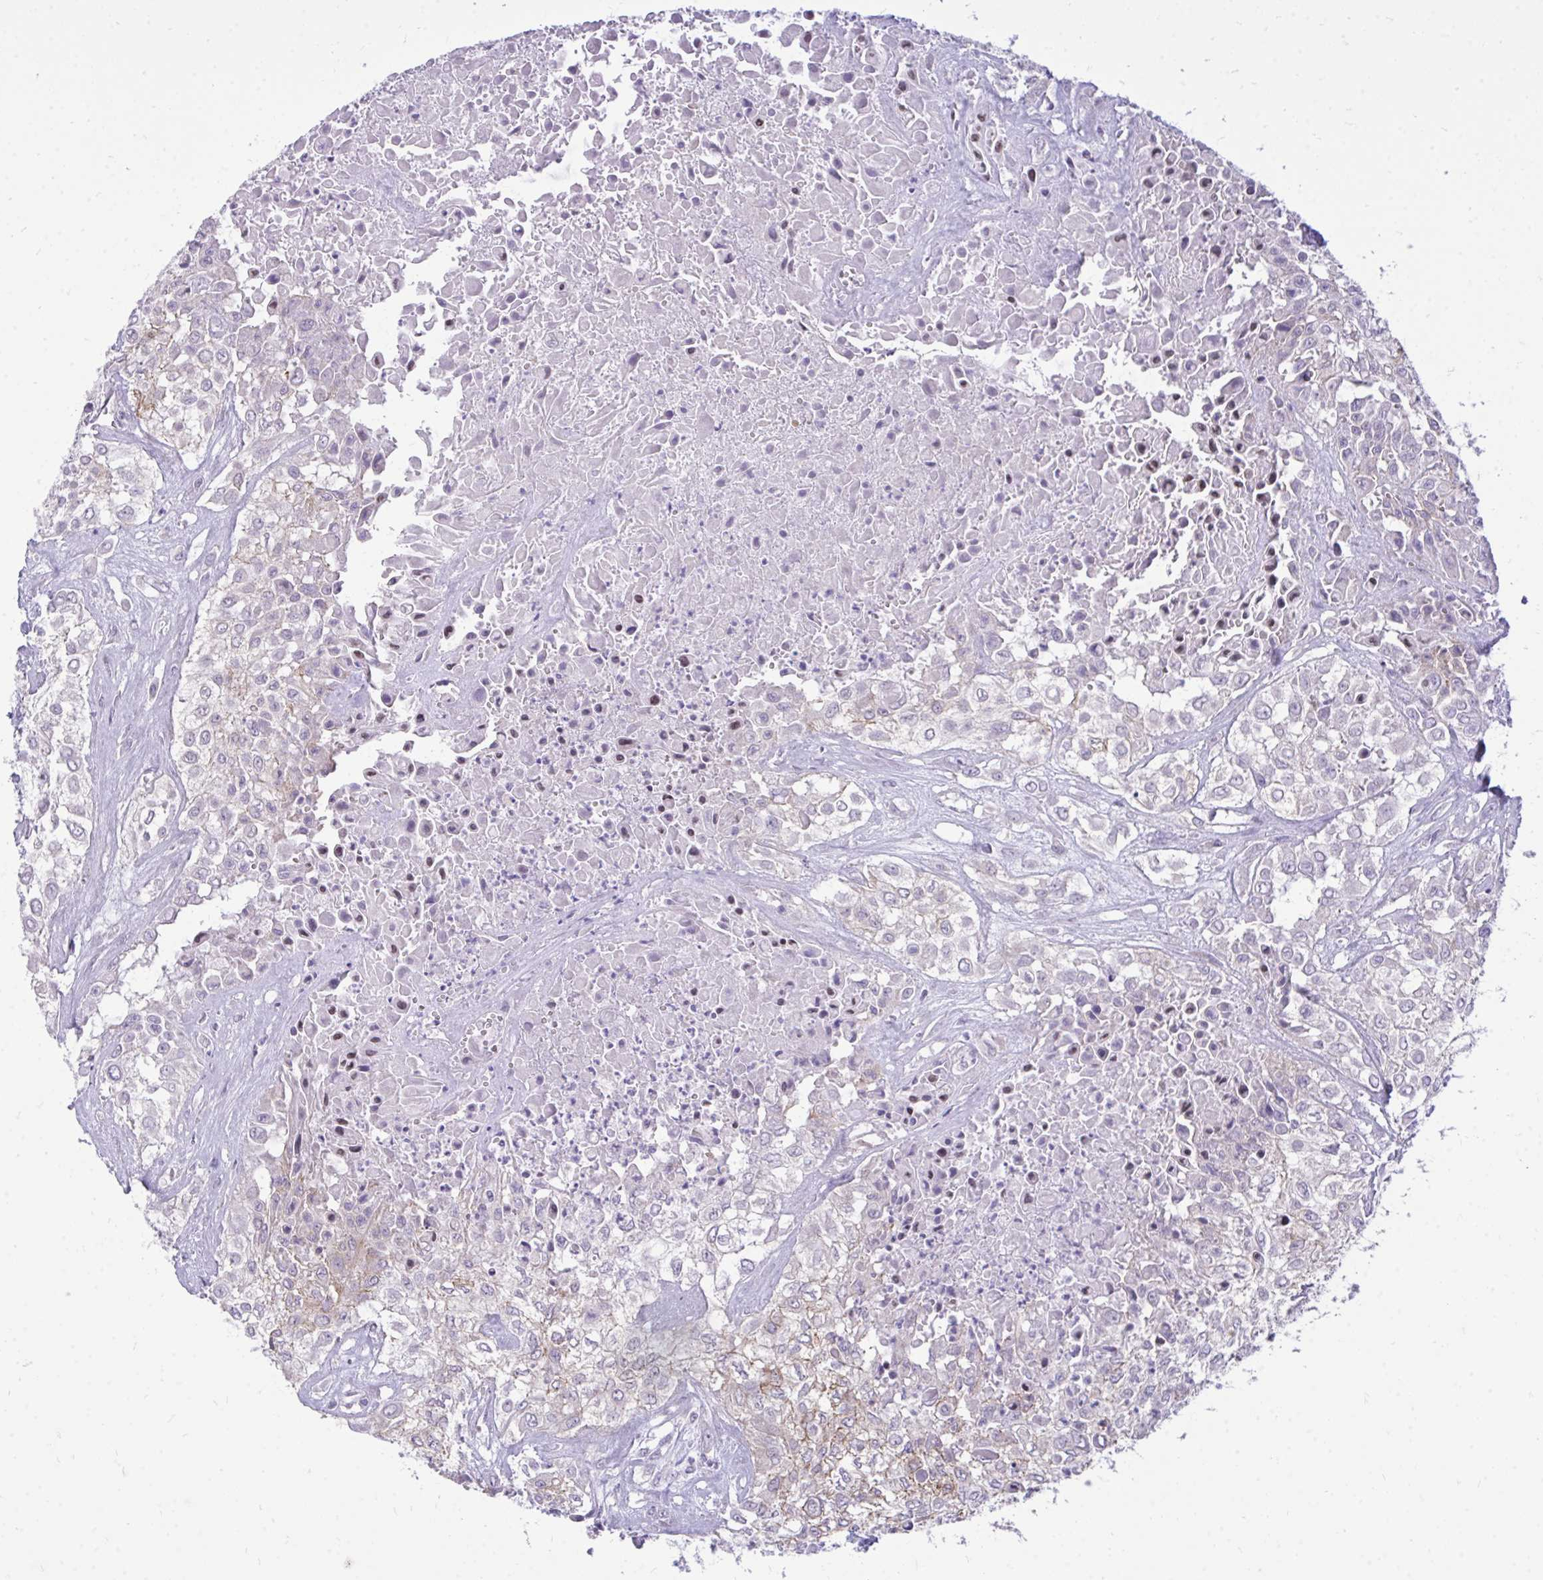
{"staining": {"intensity": "moderate", "quantity": "<25%", "location": "cytoplasmic/membranous"}, "tissue": "urothelial cancer", "cell_type": "Tumor cells", "image_type": "cancer", "snomed": [{"axis": "morphology", "description": "Urothelial carcinoma, High grade"}, {"axis": "topography", "description": "Urinary bladder"}], "caption": "Human urothelial cancer stained for a protein (brown) exhibits moderate cytoplasmic/membranous positive expression in approximately <25% of tumor cells.", "gene": "SPTBN2", "patient": {"sex": "male", "age": 67}}